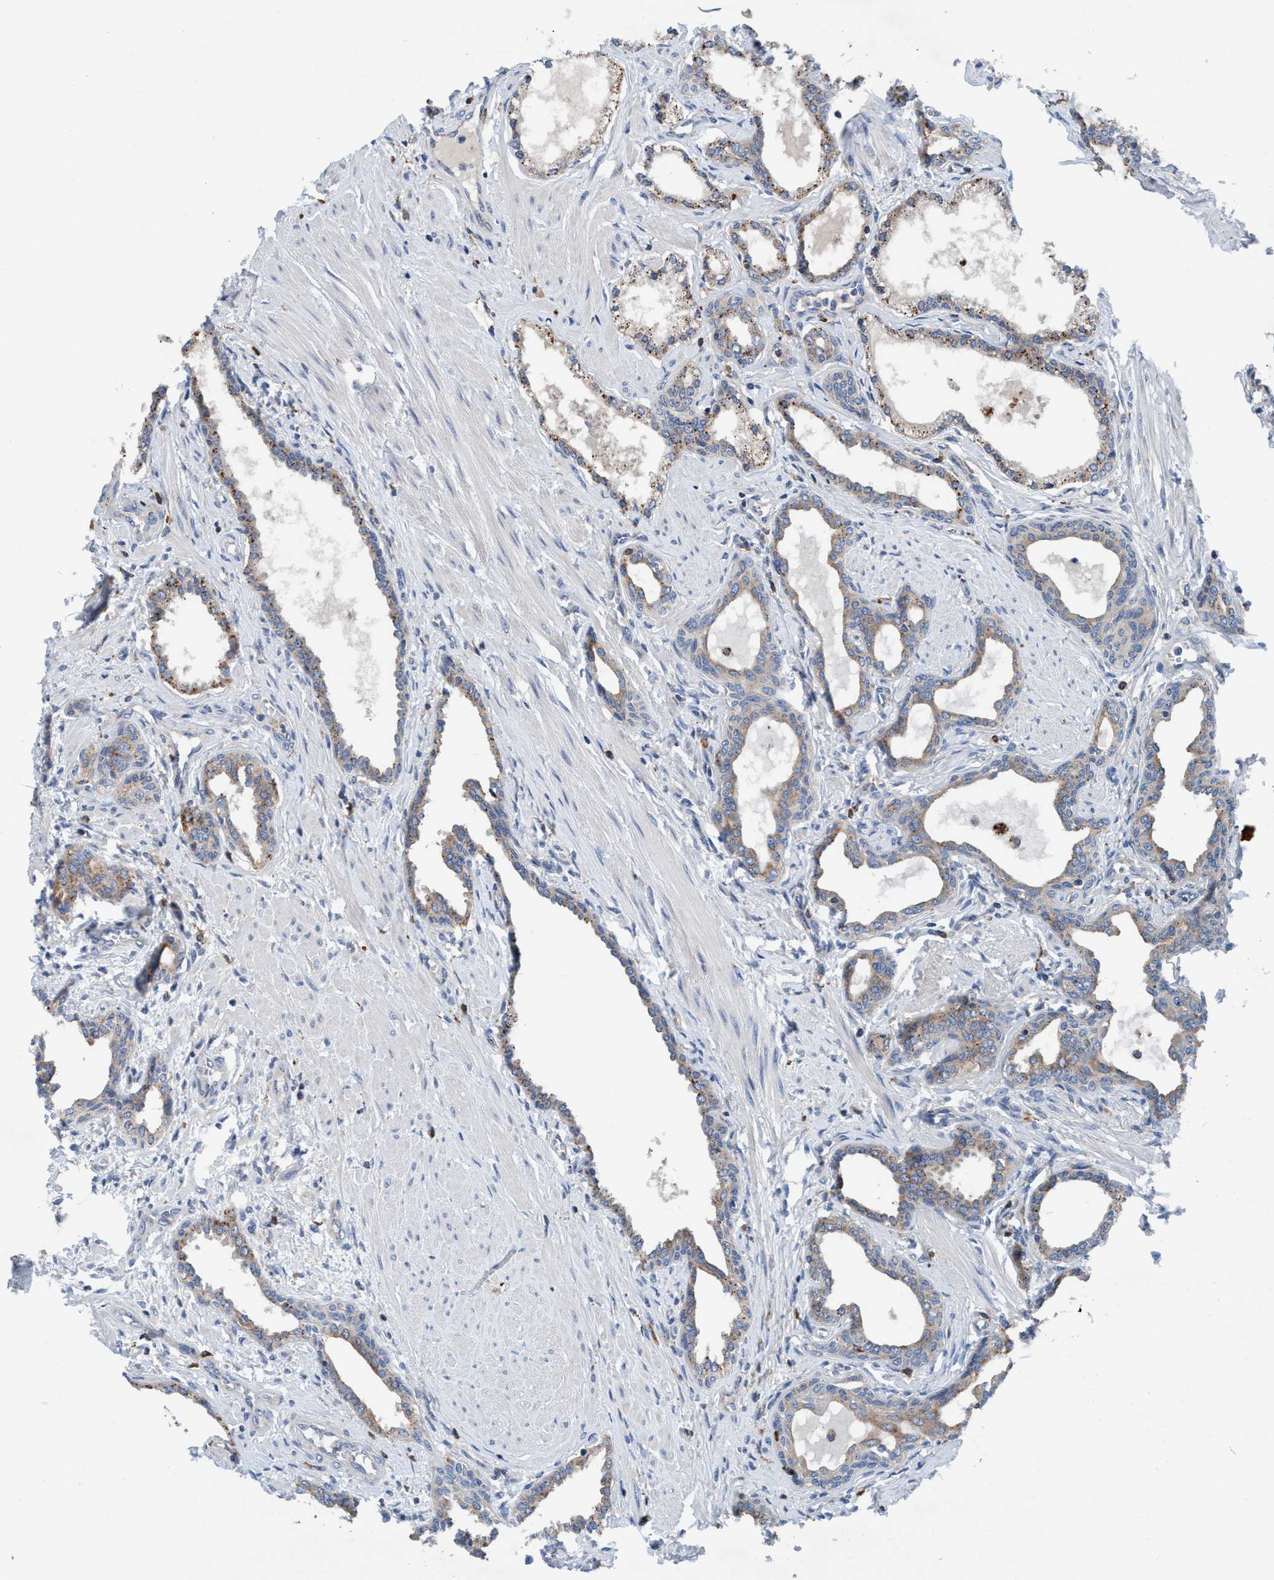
{"staining": {"intensity": "weak", "quantity": ">75%", "location": "cytoplasmic/membranous"}, "tissue": "prostate cancer", "cell_type": "Tumor cells", "image_type": "cancer", "snomed": [{"axis": "morphology", "description": "Adenocarcinoma, High grade"}, {"axis": "topography", "description": "Prostate"}], "caption": "Immunohistochemistry (DAB (3,3'-diaminobenzidine)) staining of human prostate cancer demonstrates weak cytoplasmic/membranous protein expression in about >75% of tumor cells.", "gene": "ENDOG", "patient": {"sex": "male", "age": 52}}